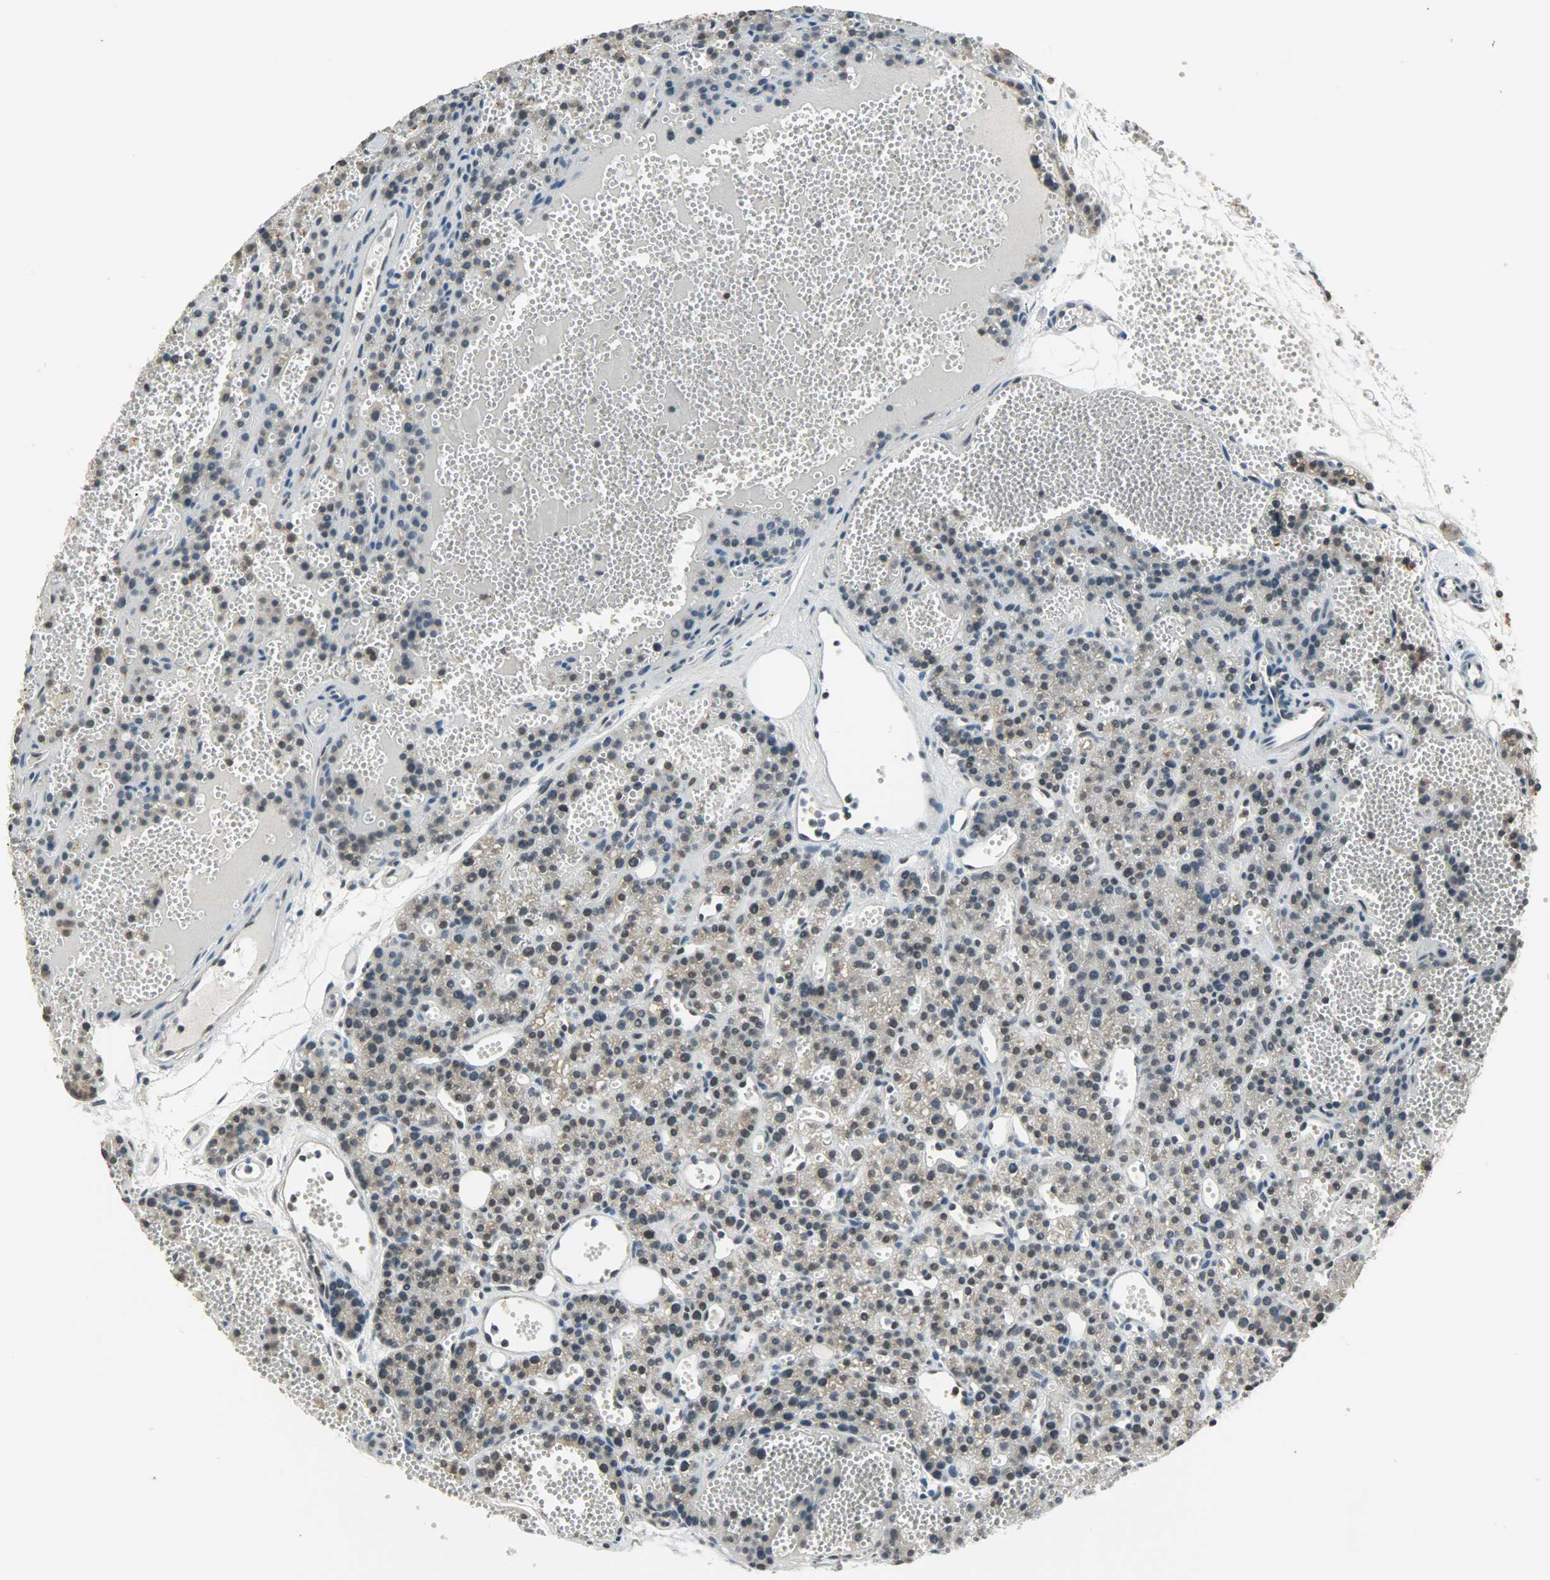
{"staining": {"intensity": "weak", "quantity": "25%-75%", "location": "cytoplasmic/membranous"}, "tissue": "parathyroid gland", "cell_type": "Glandular cells", "image_type": "normal", "snomed": [{"axis": "morphology", "description": "Normal tissue, NOS"}, {"axis": "topography", "description": "Parathyroid gland"}], "caption": "A low amount of weak cytoplasmic/membranous staining is identified in about 25%-75% of glandular cells in normal parathyroid gland. The protein of interest is shown in brown color, while the nuclei are stained blue.", "gene": "SMARCA5", "patient": {"sex": "male", "age": 25}}